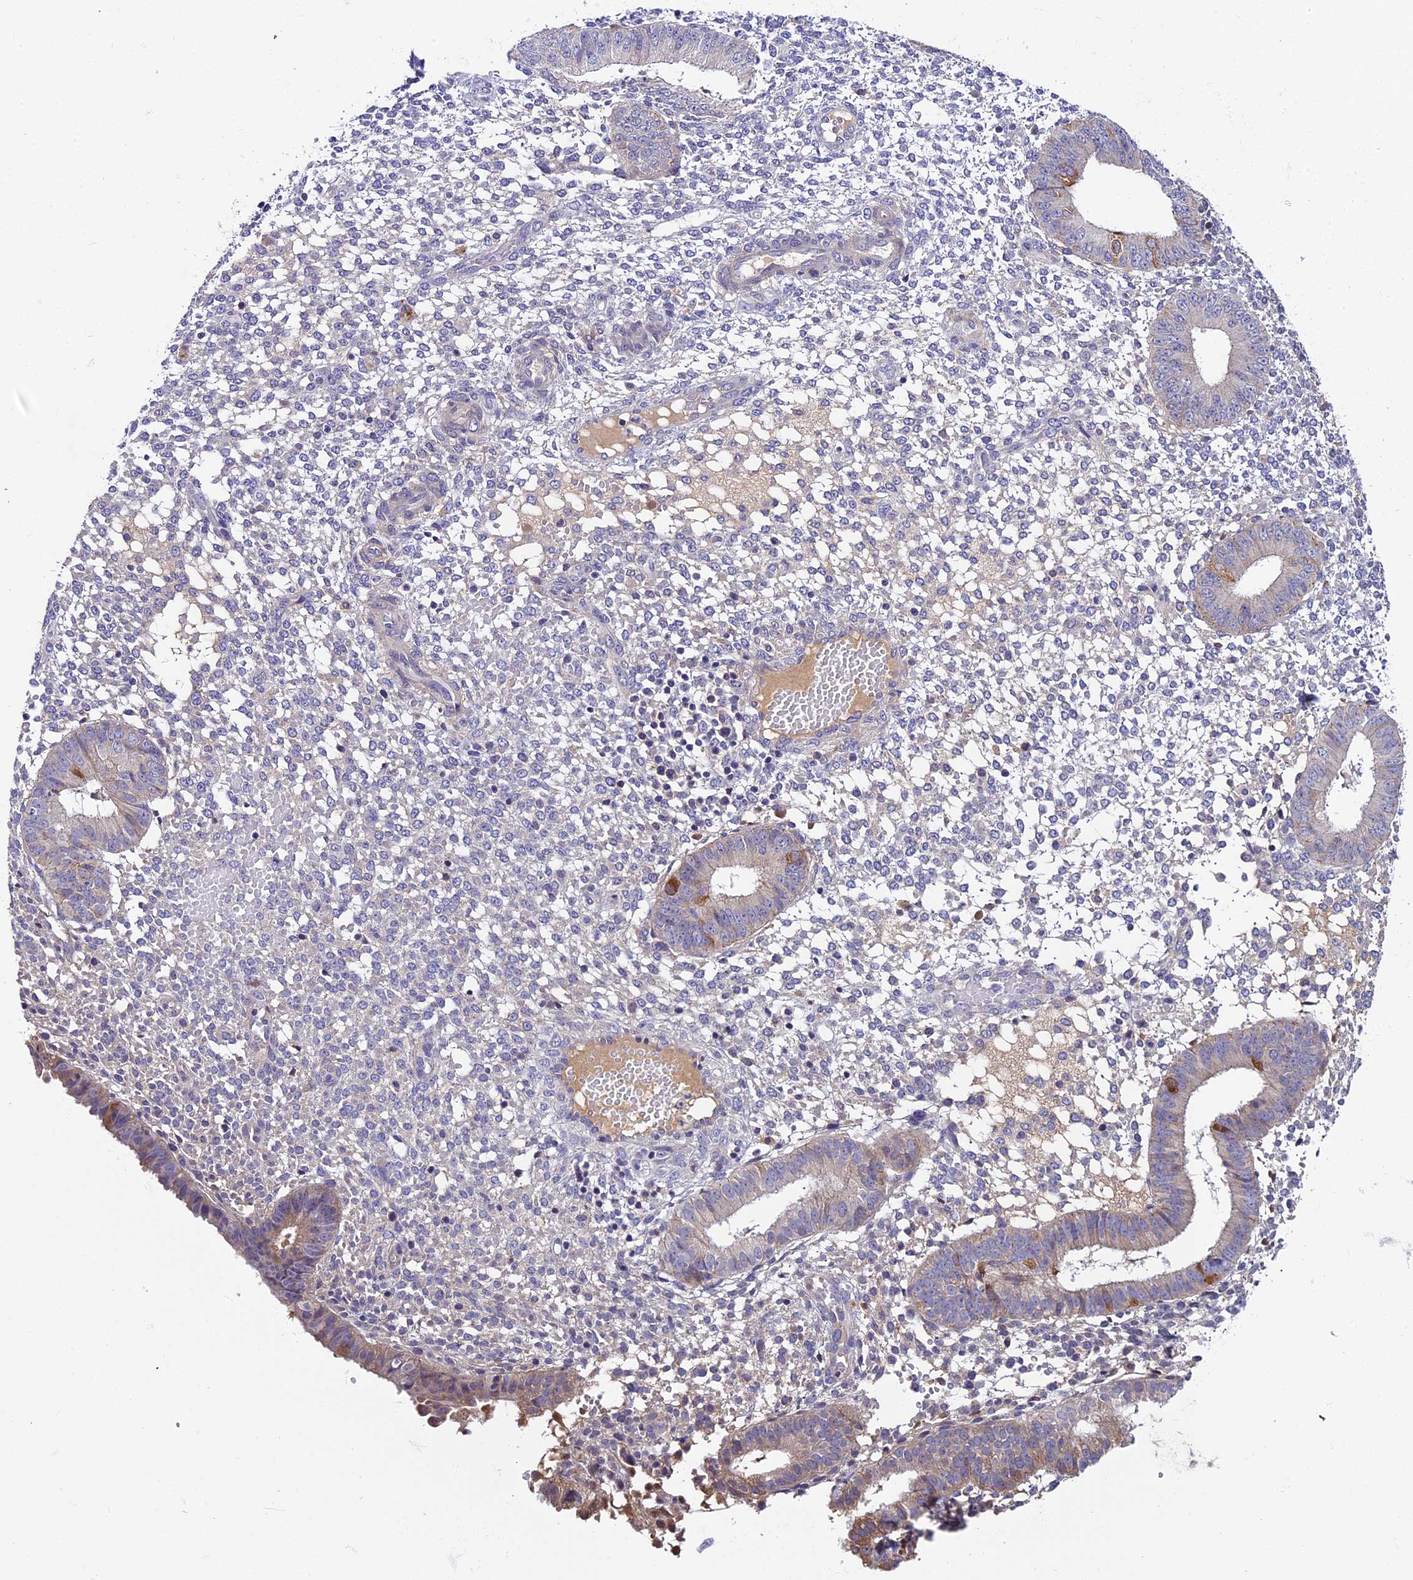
{"staining": {"intensity": "negative", "quantity": "none", "location": "none"}, "tissue": "endometrium", "cell_type": "Cells in endometrial stroma", "image_type": "normal", "snomed": [{"axis": "morphology", "description": "Normal tissue, NOS"}, {"axis": "topography", "description": "Endometrium"}], "caption": "Immunohistochemistry (IHC) photomicrograph of normal endometrium: endometrium stained with DAB exhibits no significant protein staining in cells in endometrial stroma.", "gene": "ENKD1", "patient": {"sex": "female", "age": 49}}